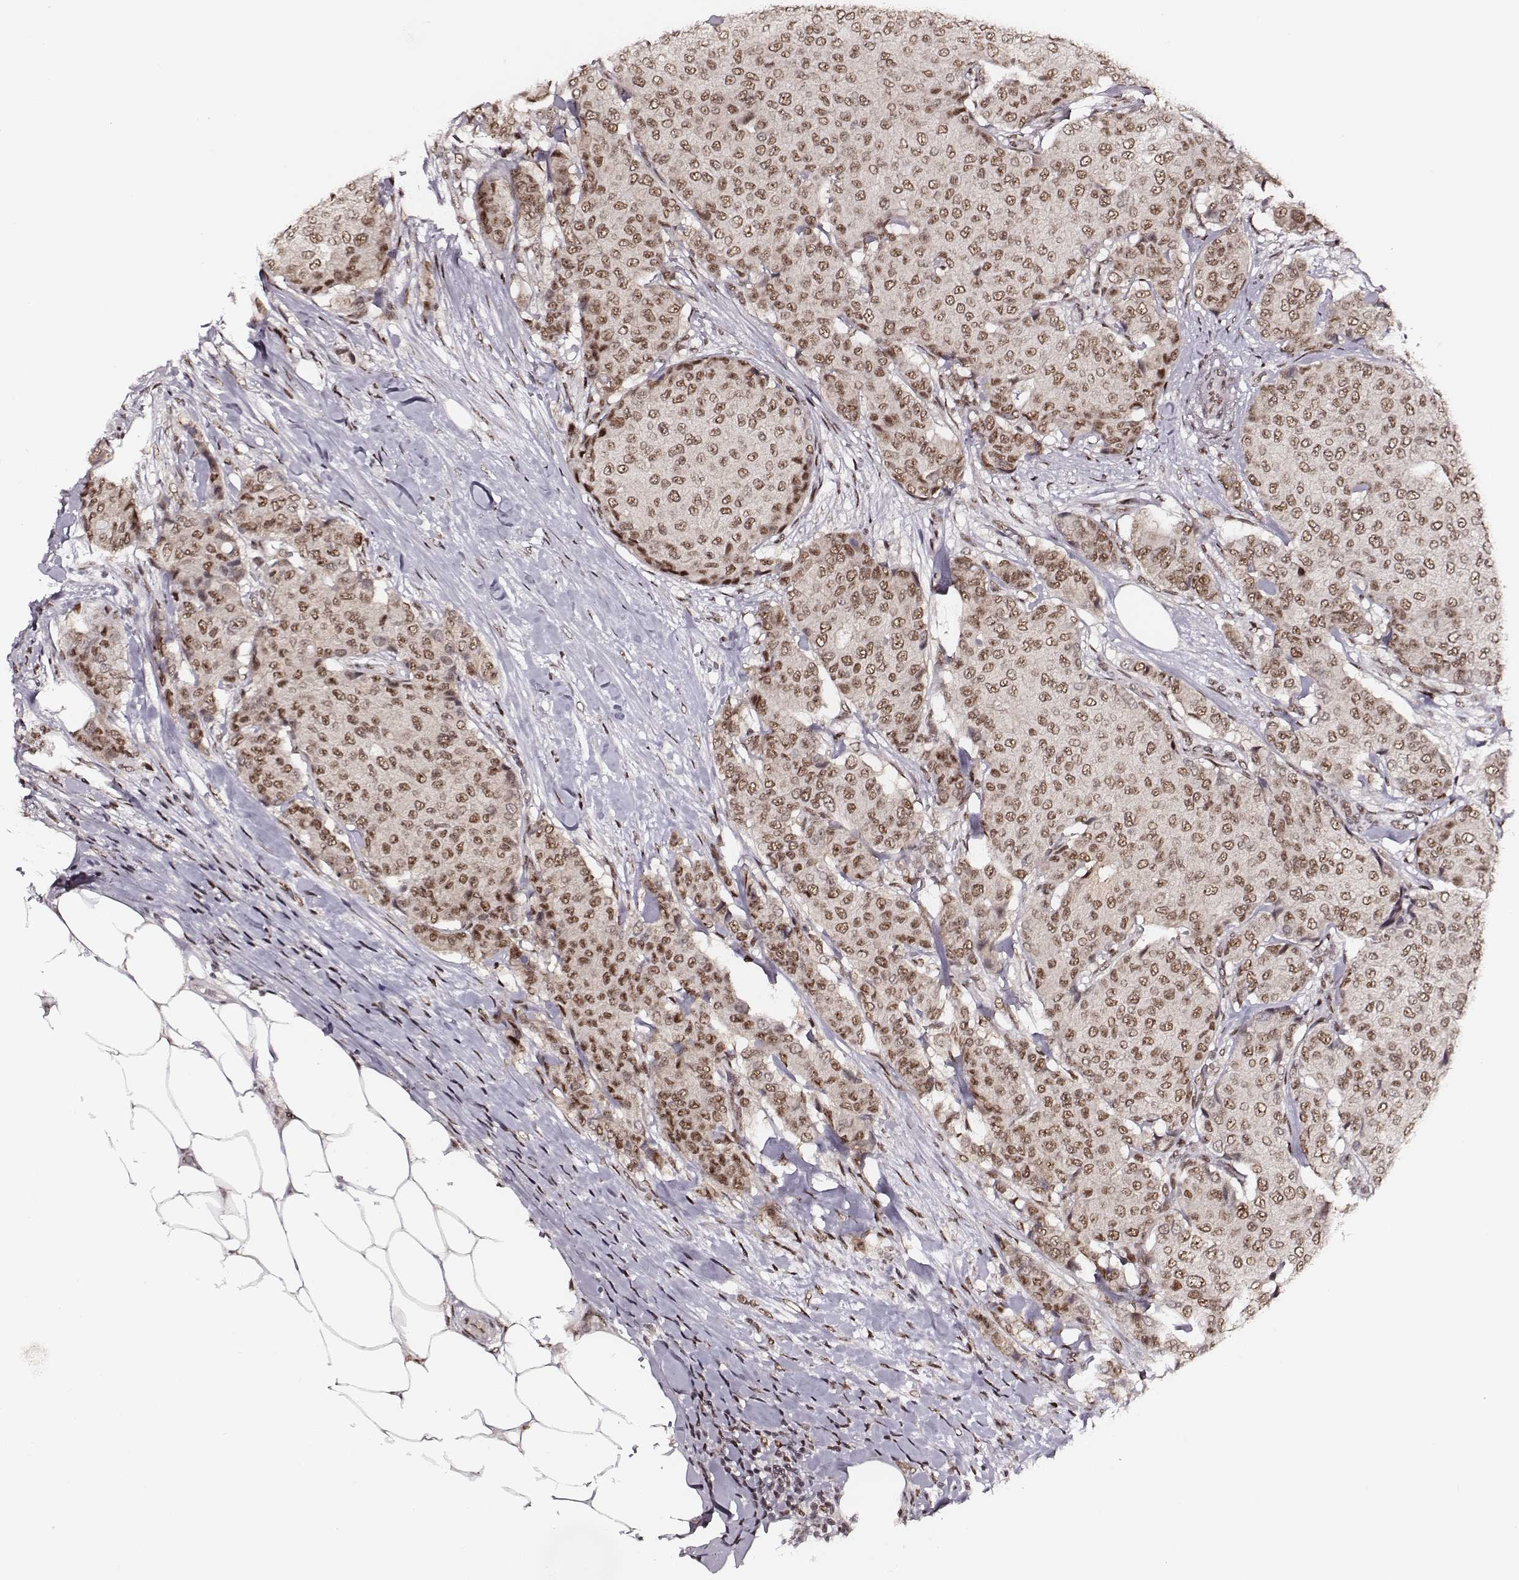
{"staining": {"intensity": "moderate", "quantity": ">75%", "location": "nuclear"}, "tissue": "breast cancer", "cell_type": "Tumor cells", "image_type": "cancer", "snomed": [{"axis": "morphology", "description": "Duct carcinoma"}, {"axis": "topography", "description": "Breast"}], "caption": "Brown immunohistochemical staining in breast cancer displays moderate nuclear expression in about >75% of tumor cells. (brown staining indicates protein expression, while blue staining denotes nuclei).", "gene": "PPARA", "patient": {"sex": "female", "age": 75}}